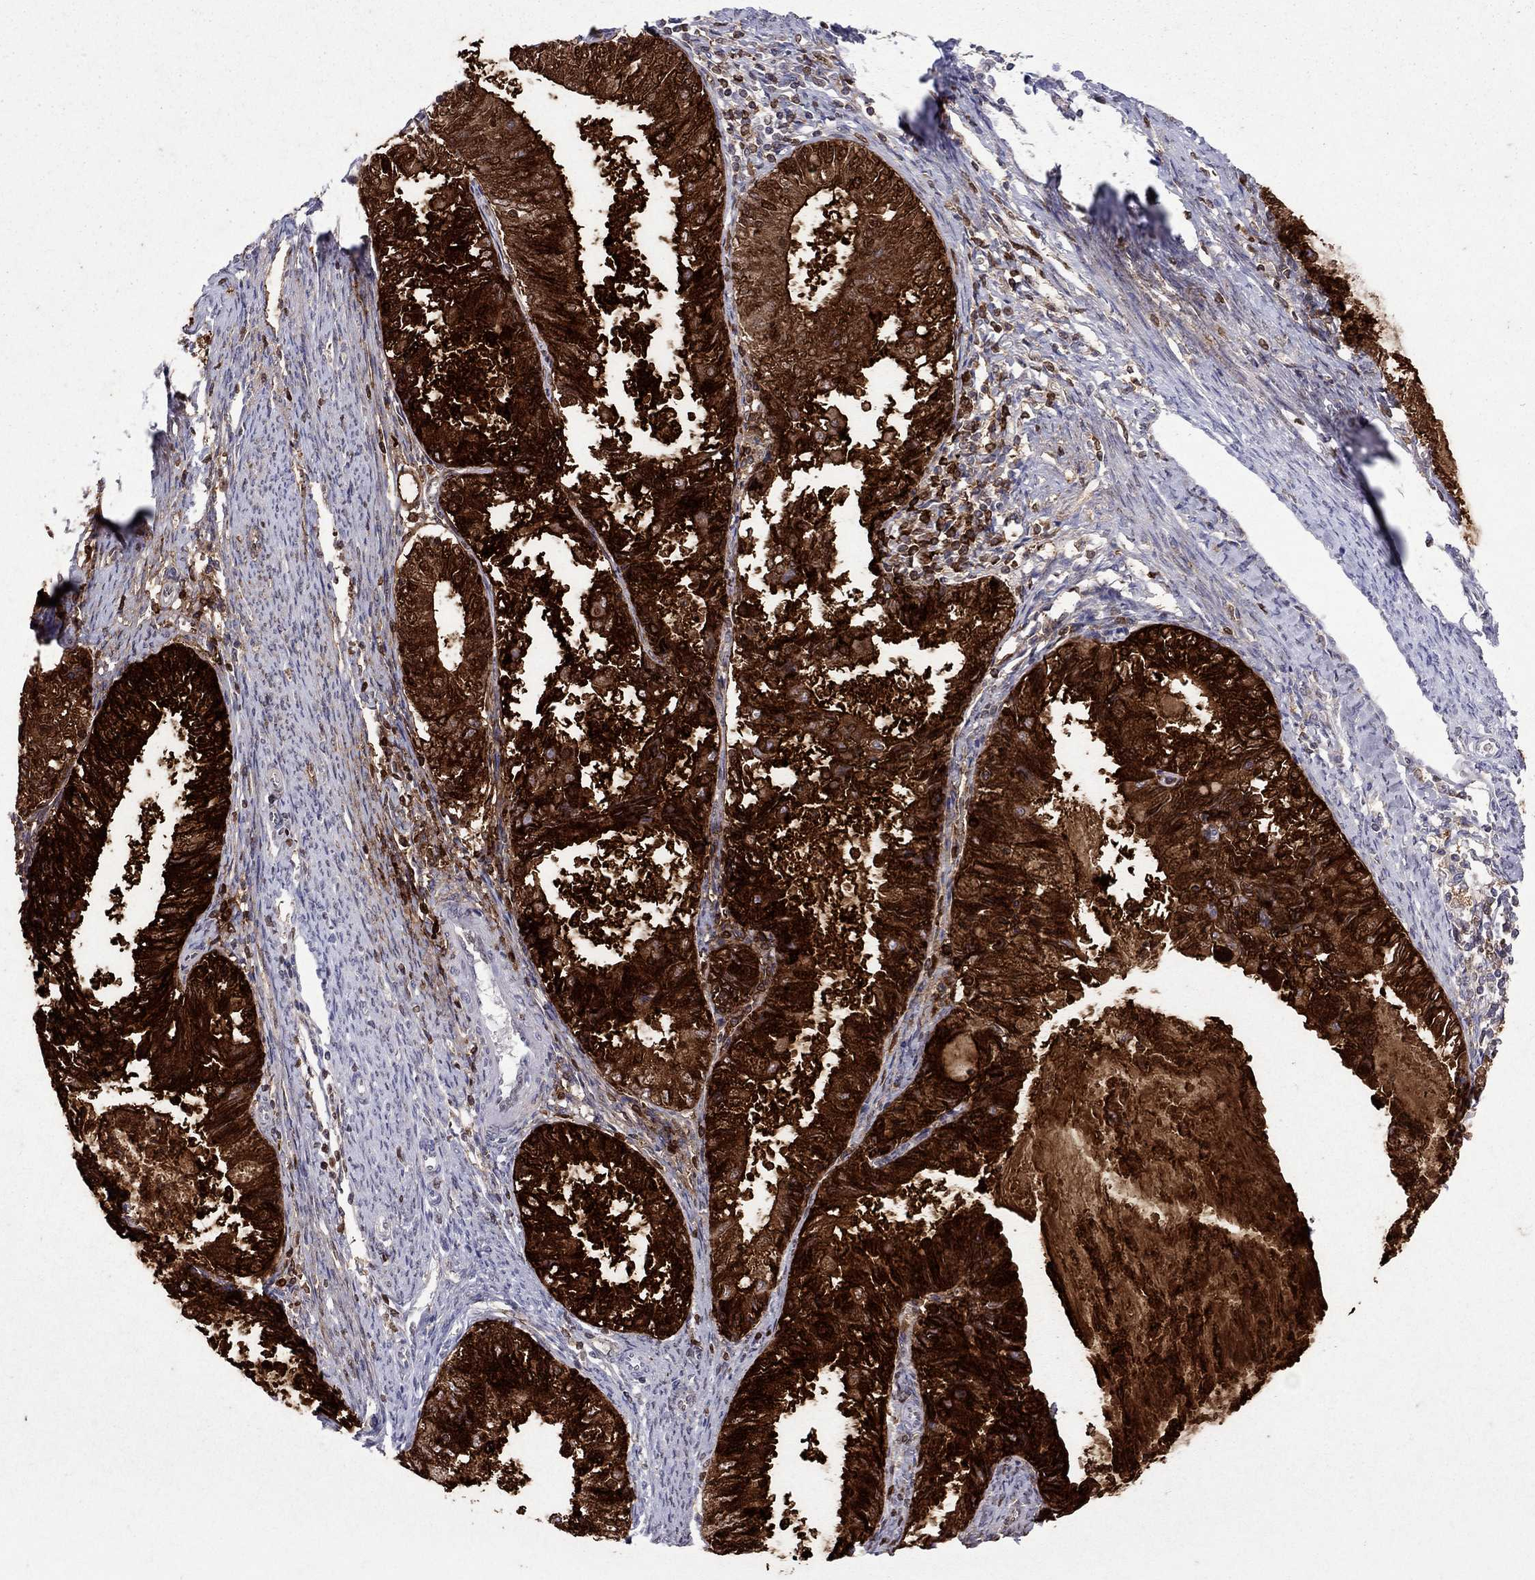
{"staining": {"intensity": "strong", "quantity": ">75%", "location": "cytoplasmic/membranous"}, "tissue": "endometrial cancer", "cell_type": "Tumor cells", "image_type": "cancer", "snomed": [{"axis": "morphology", "description": "Adenocarcinoma, NOS"}, {"axis": "topography", "description": "Endometrium"}], "caption": "Endometrial adenocarcinoma was stained to show a protein in brown. There is high levels of strong cytoplasmic/membranous expression in about >75% of tumor cells. Nuclei are stained in blue.", "gene": "MUC16", "patient": {"sex": "female", "age": 57}}